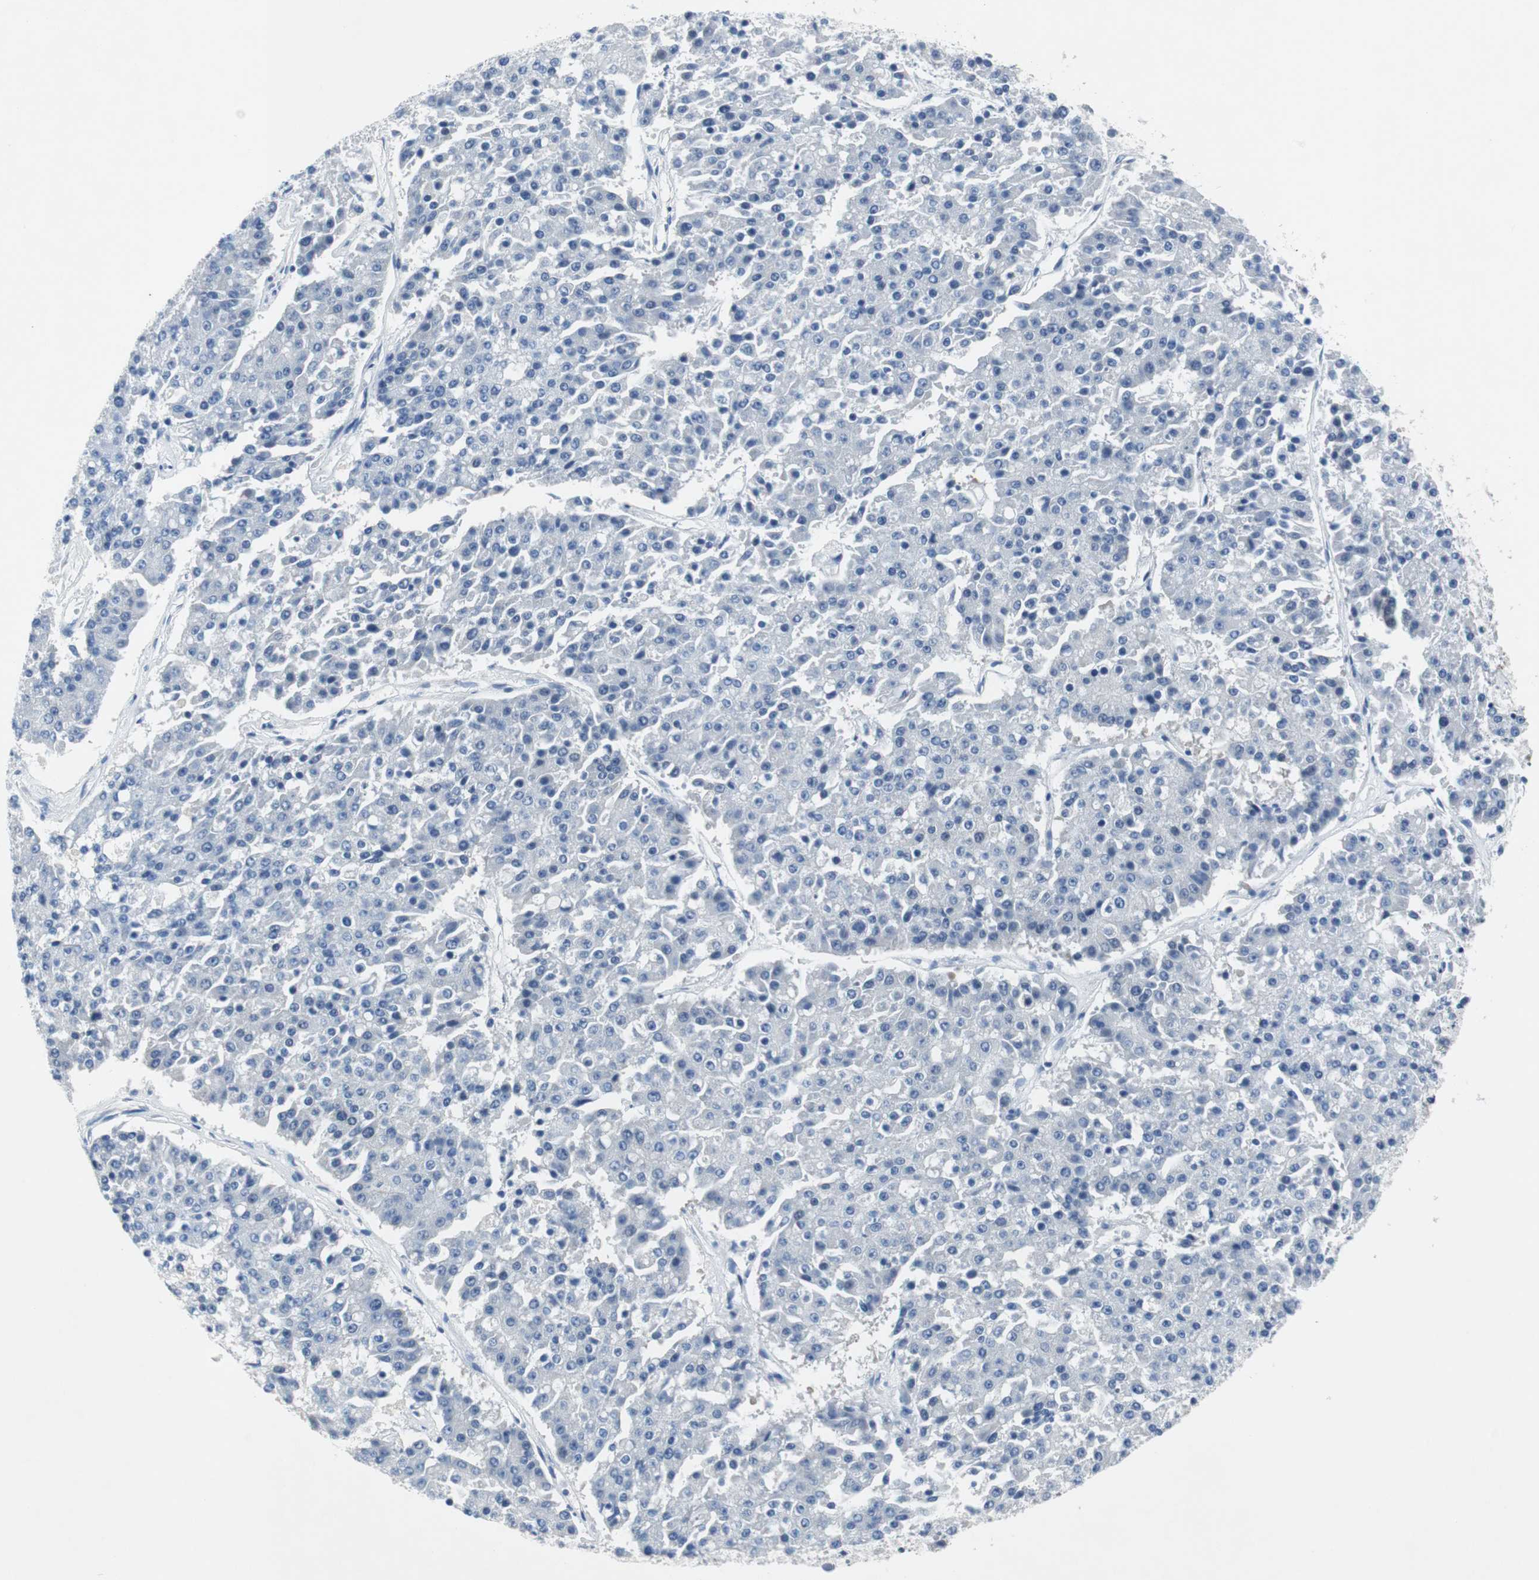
{"staining": {"intensity": "negative", "quantity": "none", "location": "none"}, "tissue": "pancreatic cancer", "cell_type": "Tumor cells", "image_type": "cancer", "snomed": [{"axis": "morphology", "description": "Adenocarcinoma, NOS"}, {"axis": "topography", "description": "Pancreas"}], "caption": "DAB immunohistochemical staining of pancreatic adenocarcinoma exhibits no significant positivity in tumor cells. Nuclei are stained in blue.", "gene": "EEF2K", "patient": {"sex": "male", "age": 50}}